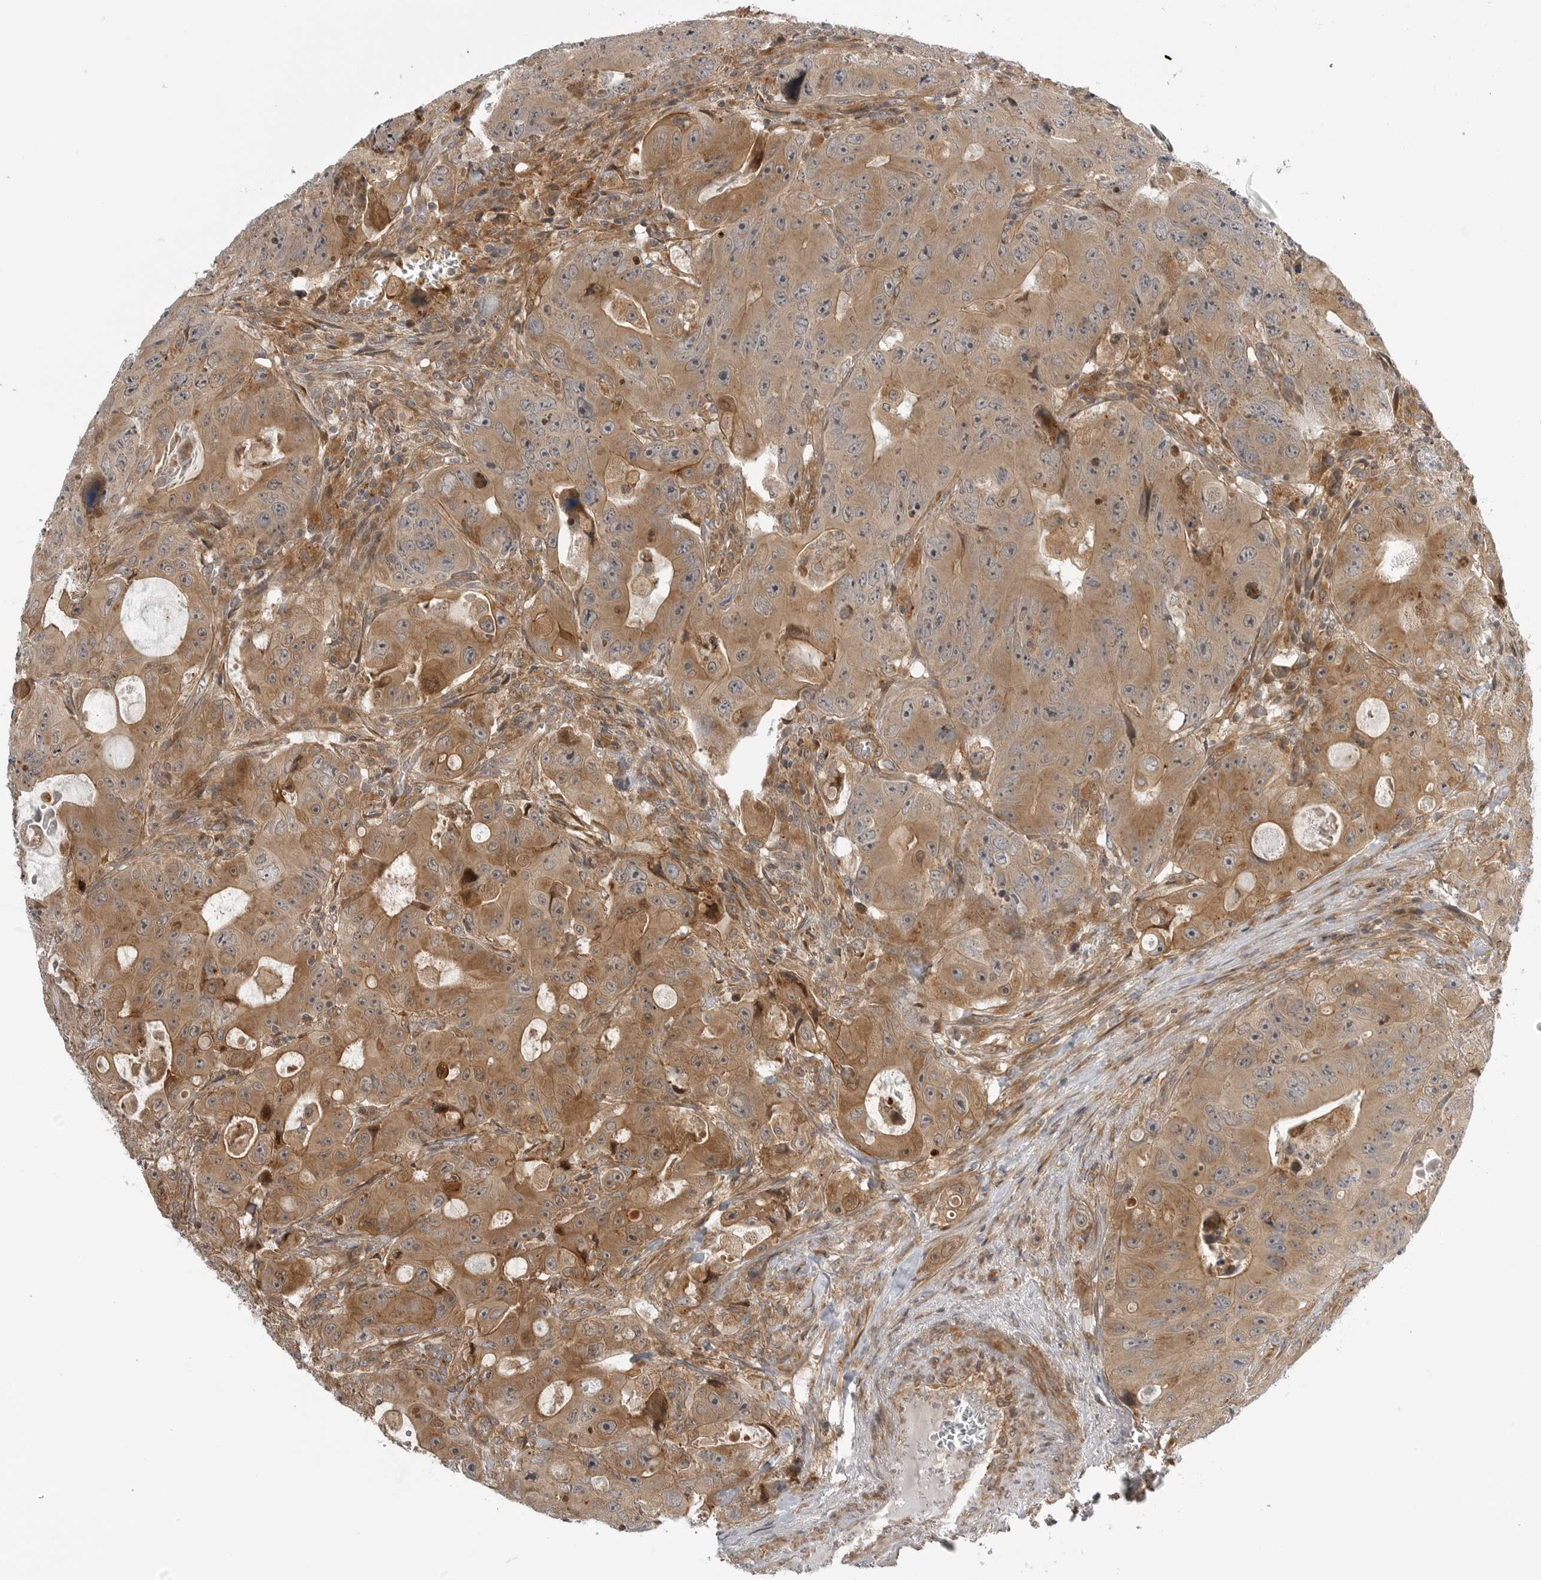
{"staining": {"intensity": "moderate", "quantity": ">75%", "location": "cytoplasmic/membranous"}, "tissue": "colorectal cancer", "cell_type": "Tumor cells", "image_type": "cancer", "snomed": [{"axis": "morphology", "description": "Adenocarcinoma, NOS"}, {"axis": "topography", "description": "Colon"}], "caption": "A medium amount of moderate cytoplasmic/membranous expression is appreciated in about >75% of tumor cells in colorectal cancer tissue.", "gene": "LRRC45", "patient": {"sex": "female", "age": 46}}